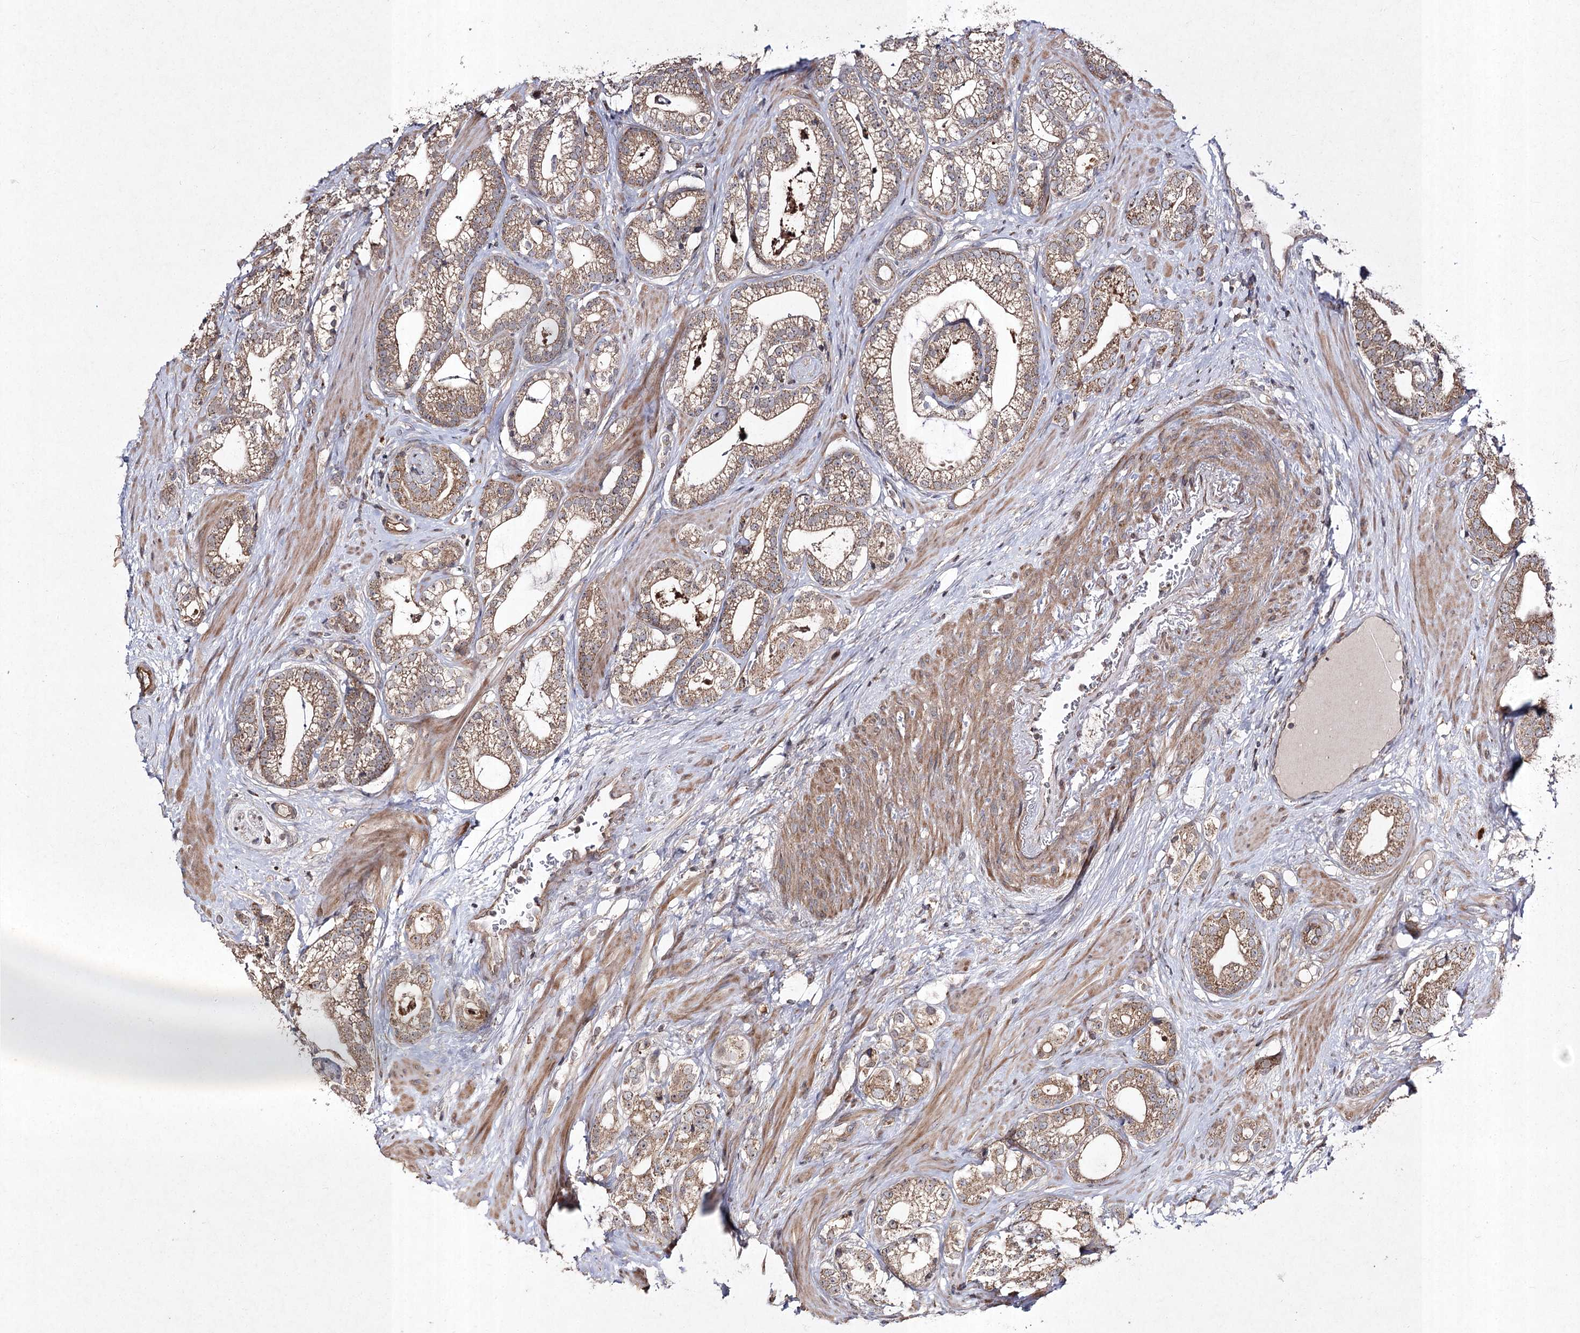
{"staining": {"intensity": "moderate", "quantity": ">75%", "location": "cytoplasmic/membranous"}, "tissue": "prostate cancer", "cell_type": "Tumor cells", "image_type": "cancer", "snomed": [{"axis": "morphology", "description": "Adenocarcinoma, High grade"}, {"axis": "topography", "description": "Prostate"}], "caption": "Protein analysis of prostate cancer (high-grade adenocarcinoma) tissue displays moderate cytoplasmic/membranous staining in about >75% of tumor cells. The protein of interest is stained brown, and the nuclei are stained in blue (DAB IHC with brightfield microscopy, high magnification).", "gene": "FANCL", "patient": {"sex": "male", "age": 60}}